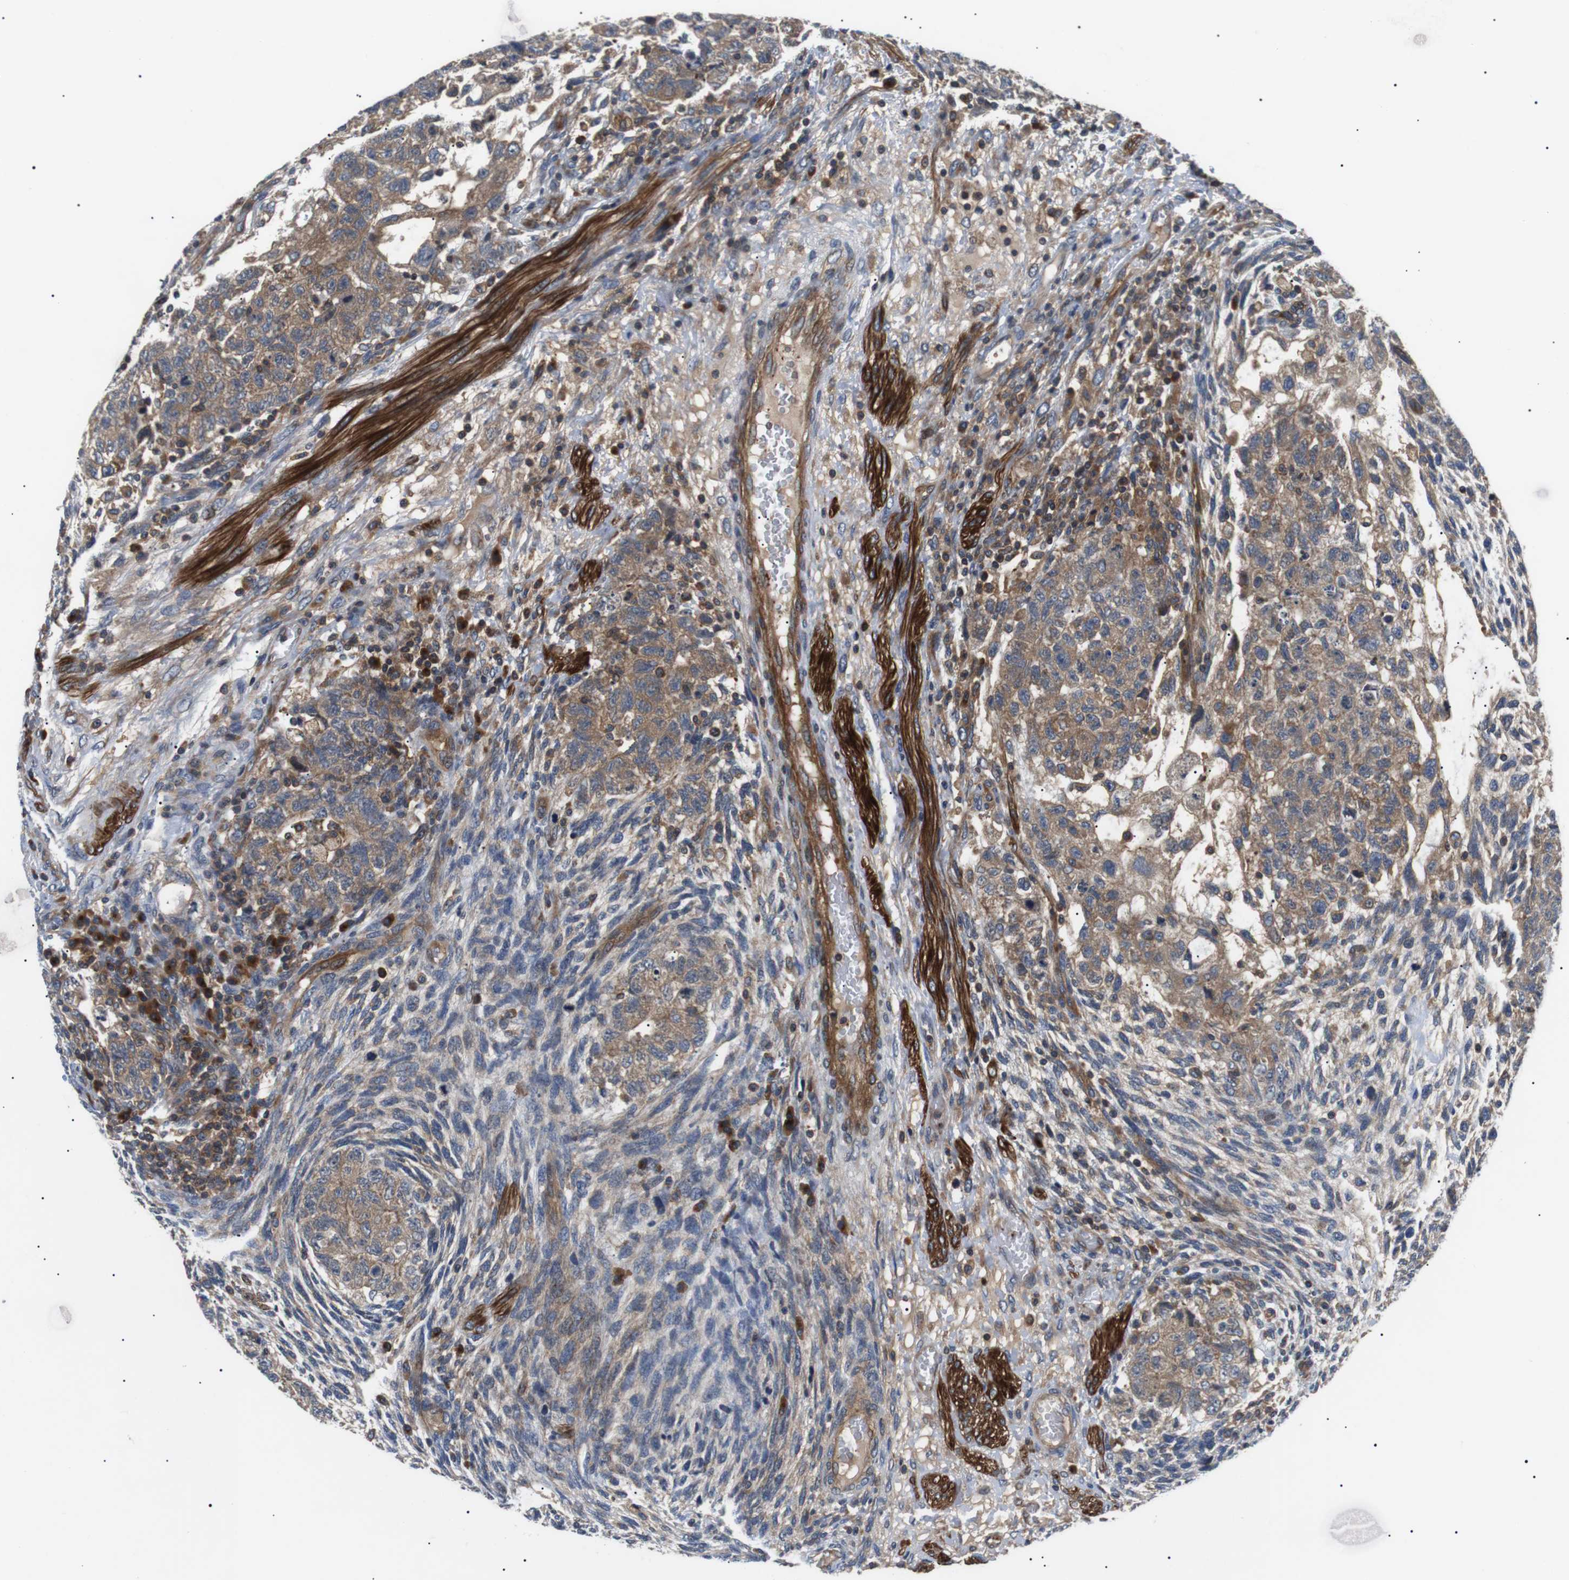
{"staining": {"intensity": "moderate", "quantity": ">75%", "location": "cytoplasmic/membranous"}, "tissue": "testis cancer", "cell_type": "Tumor cells", "image_type": "cancer", "snomed": [{"axis": "morphology", "description": "Normal tissue, NOS"}, {"axis": "morphology", "description": "Carcinoma, Embryonal, NOS"}, {"axis": "topography", "description": "Testis"}], "caption": "Protein expression analysis of human testis cancer reveals moderate cytoplasmic/membranous positivity in approximately >75% of tumor cells.", "gene": "DIPK1A", "patient": {"sex": "male", "age": 36}}